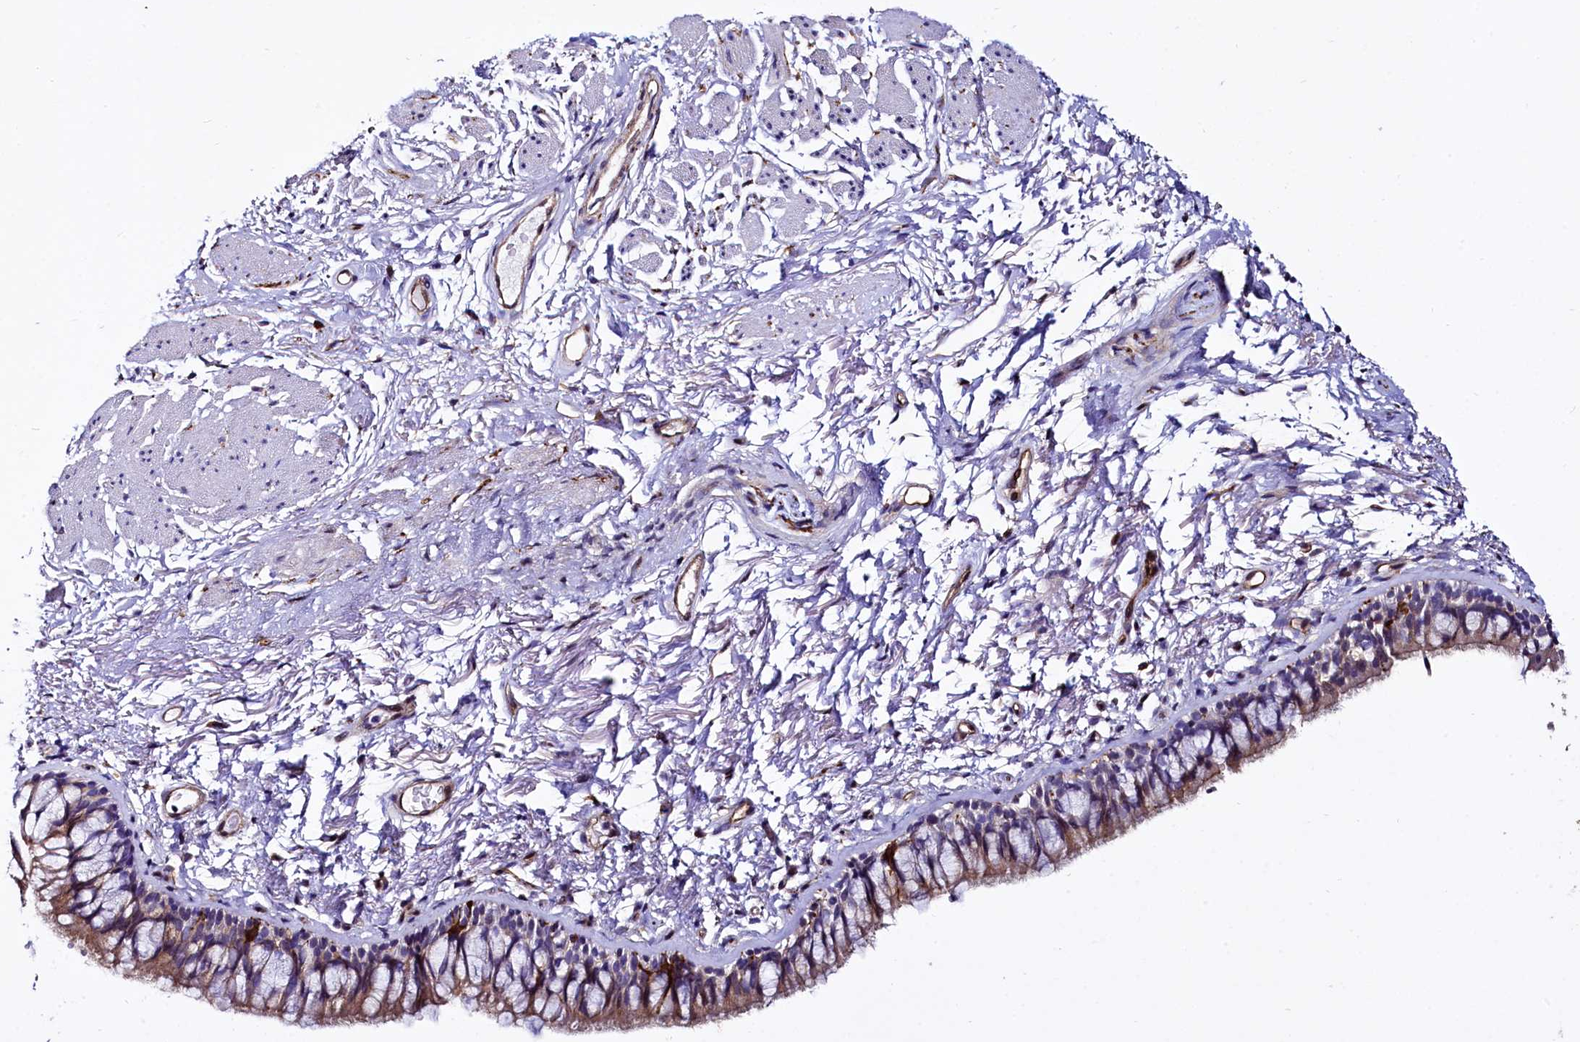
{"staining": {"intensity": "moderate", "quantity": ">75%", "location": "cytoplasmic/membranous"}, "tissue": "bronchus", "cell_type": "Respiratory epithelial cells", "image_type": "normal", "snomed": [{"axis": "morphology", "description": "Normal tissue, NOS"}, {"axis": "topography", "description": "Cartilage tissue"}, {"axis": "topography", "description": "Bronchus"}], "caption": "The histopathology image displays immunohistochemical staining of unremarkable bronchus. There is moderate cytoplasmic/membranous staining is appreciated in about >75% of respiratory epithelial cells.", "gene": "STXBP1", "patient": {"sex": "female", "age": 73}}